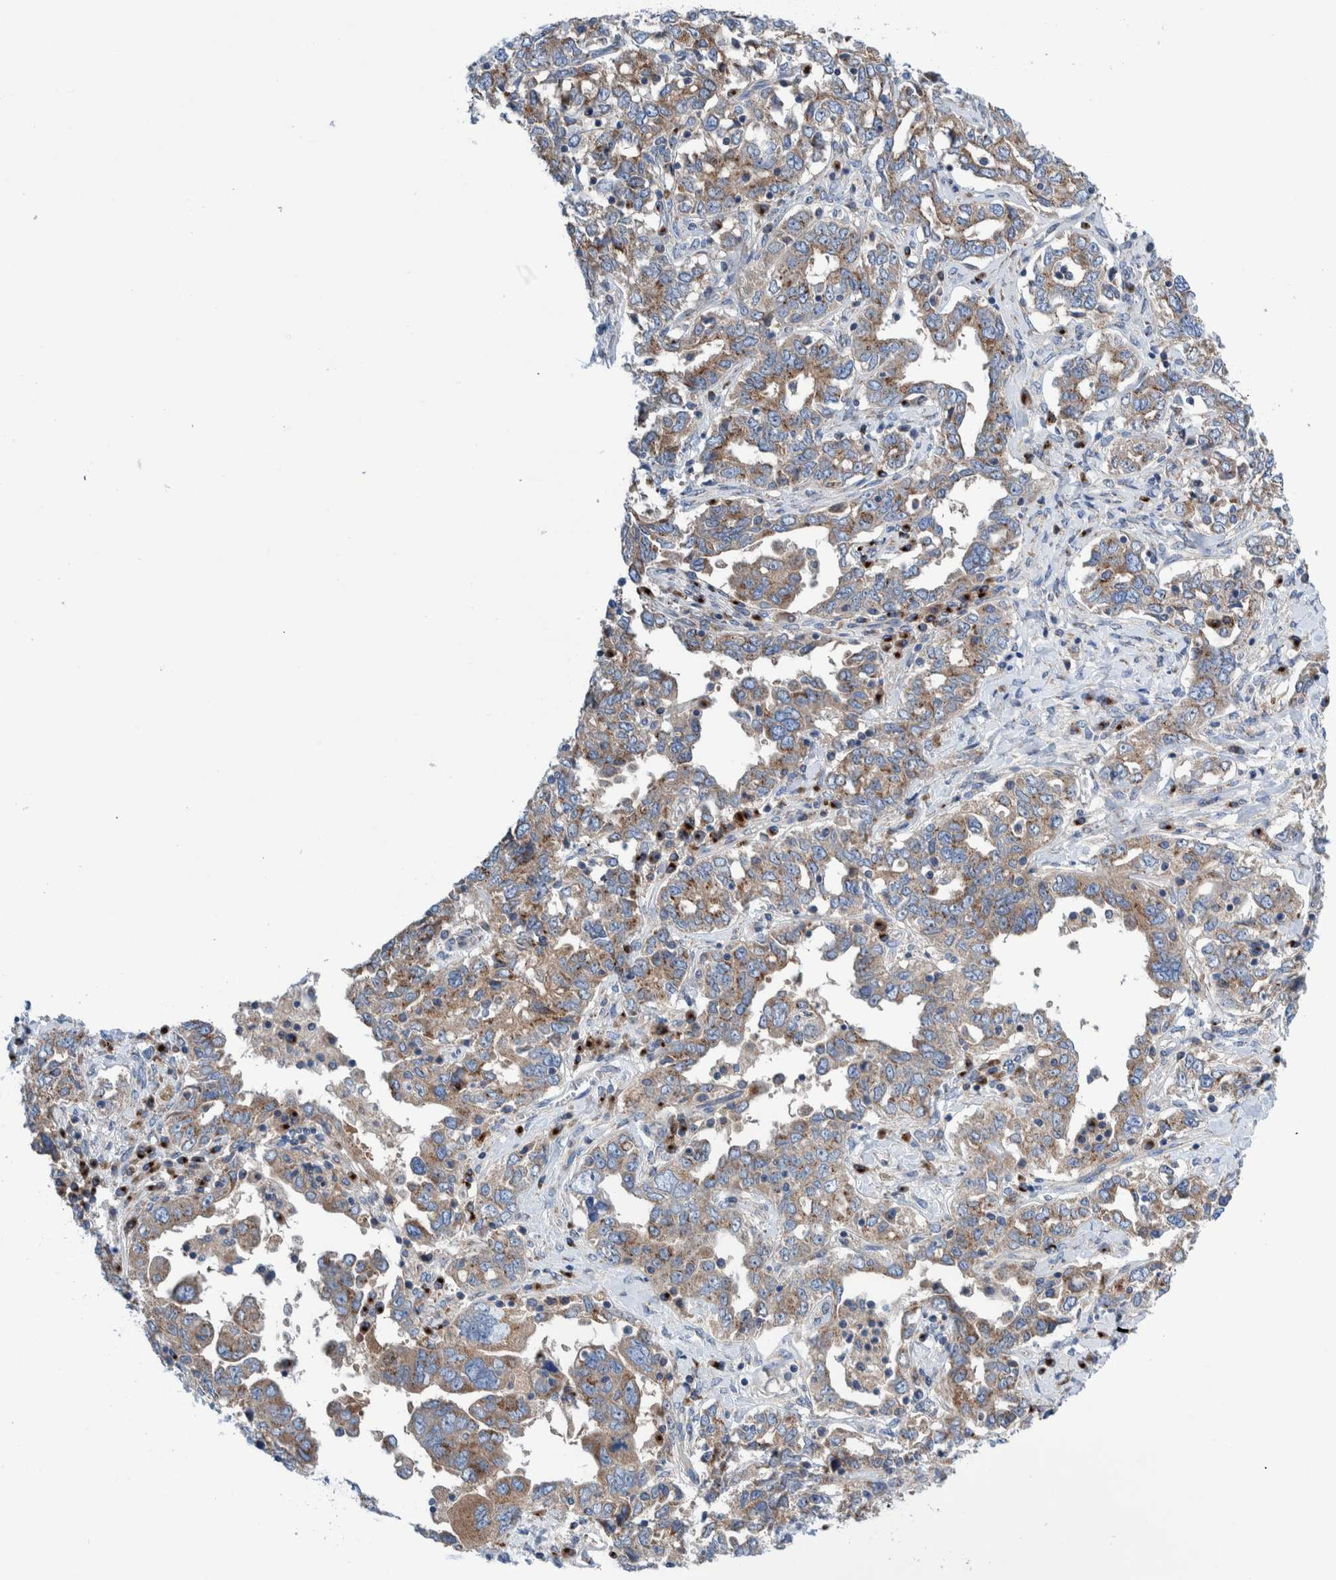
{"staining": {"intensity": "moderate", "quantity": "25%-75%", "location": "cytoplasmic/membranous"}, "tissue": "ovarian cancer", "cell_type": "Tumor cells", "image_type": "cancer", "snomed": [{"axis": "morphology", "description": "Cystadenocarcinoma, mucinous, NOS"}, {"axis": "topography", "description": "Ovary"}], "caption": "A brown stain shows moderate cytoplasmic/membranous expression of a protein in ovarian mucinous cystadenocarcinoma tumor cells.", "gene": "TRIM58", "patient": {"sex": "female", "age": 73}}